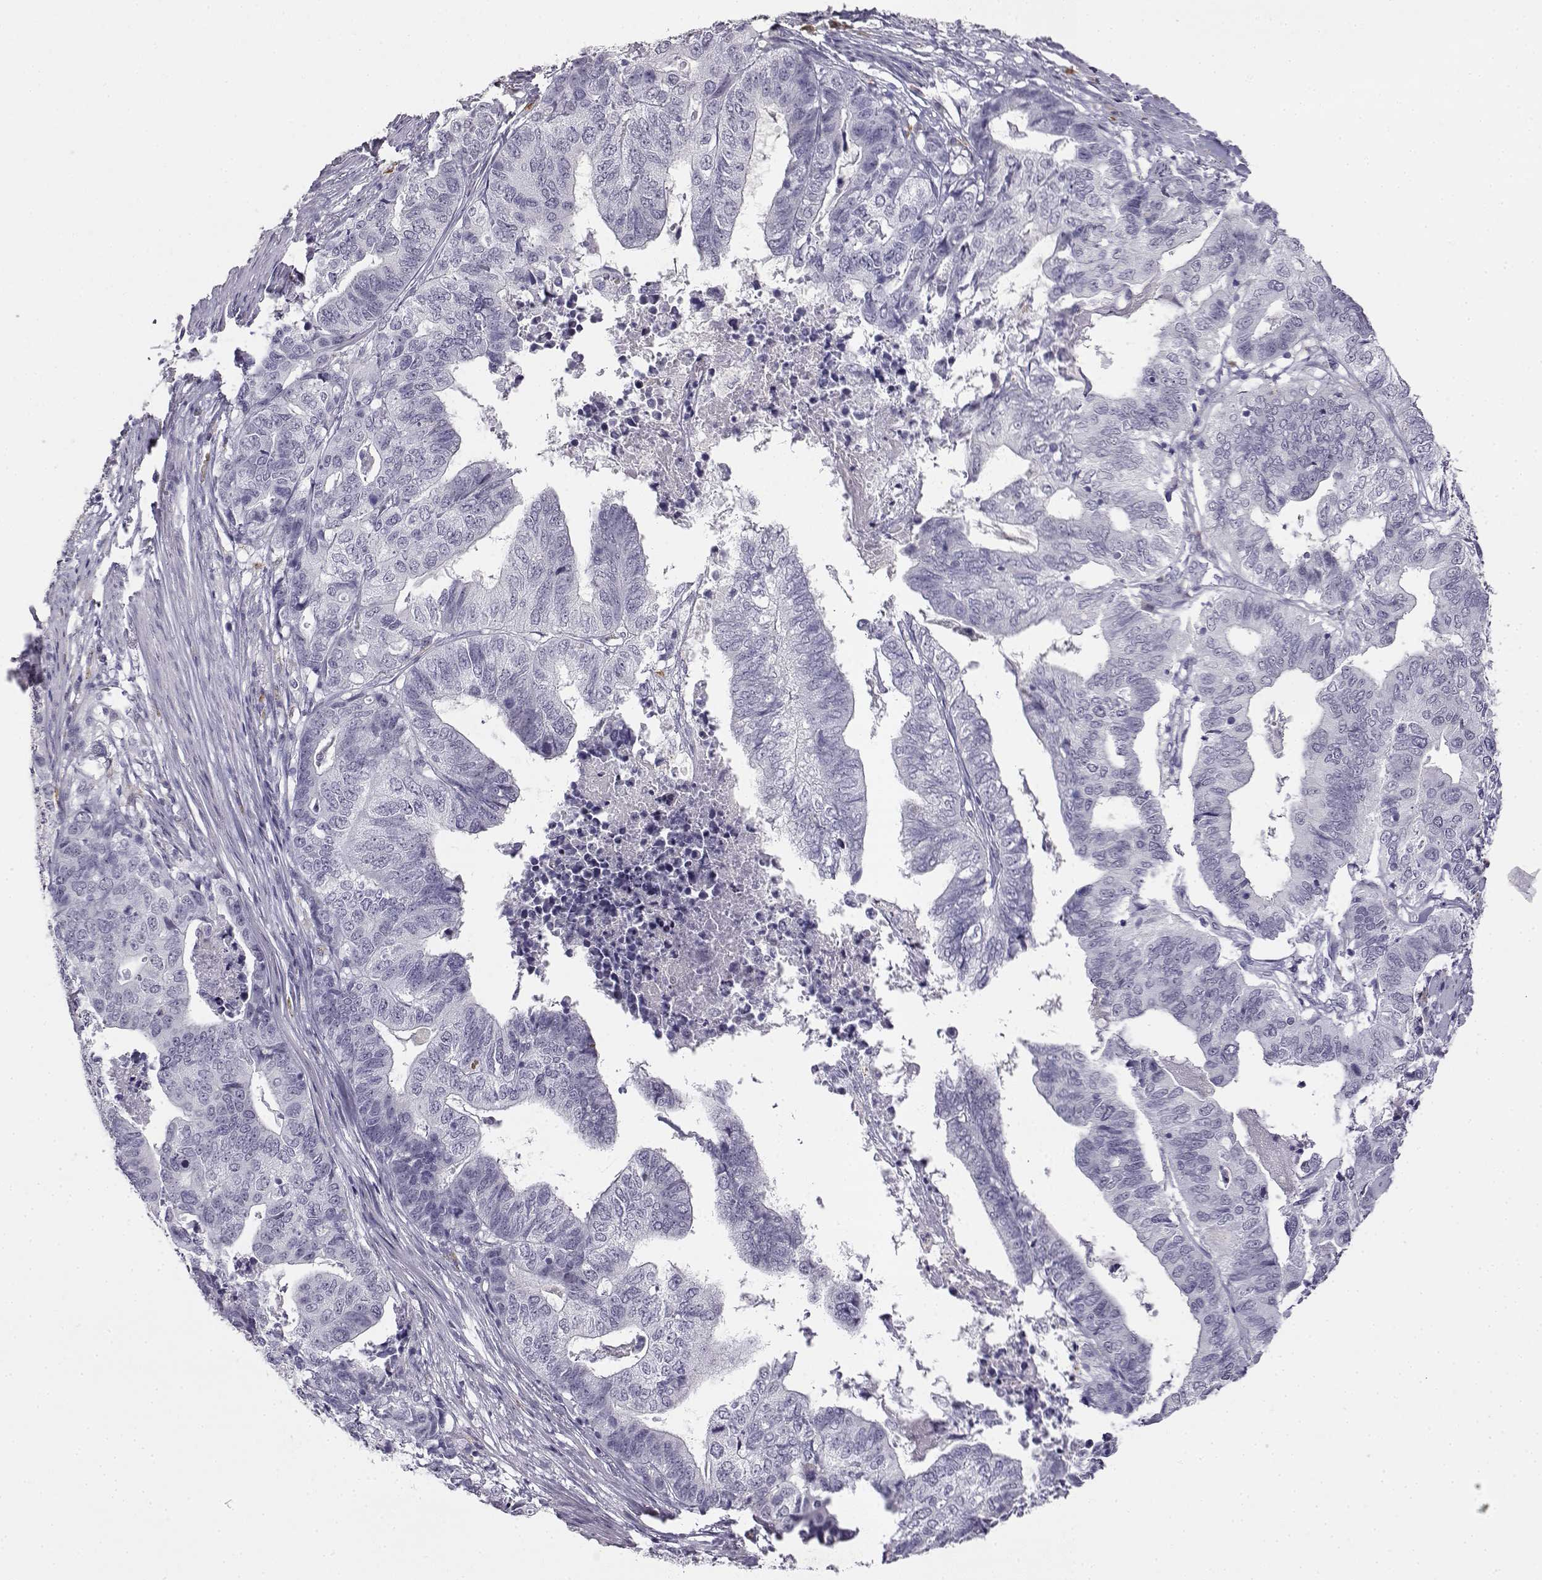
{"staining": {"intensity": "negative", "quantity": "none", "location": "none"}, "tissue": "stomach cancer", "cell_type": "Tumor cells", "image_type": "cancer", "snomed": [{"axis": "morphology", "description": "Adenocarcinoma, NOS"}, {"axis": "topography", "description": "Stomach, upper"}], "caption": "Immunohistochemistry of human adenocarcinoma (stomach) displays no expression in tumor cells.", "gene": "VGF", "patient": {"sex": "female", "age": 67}}